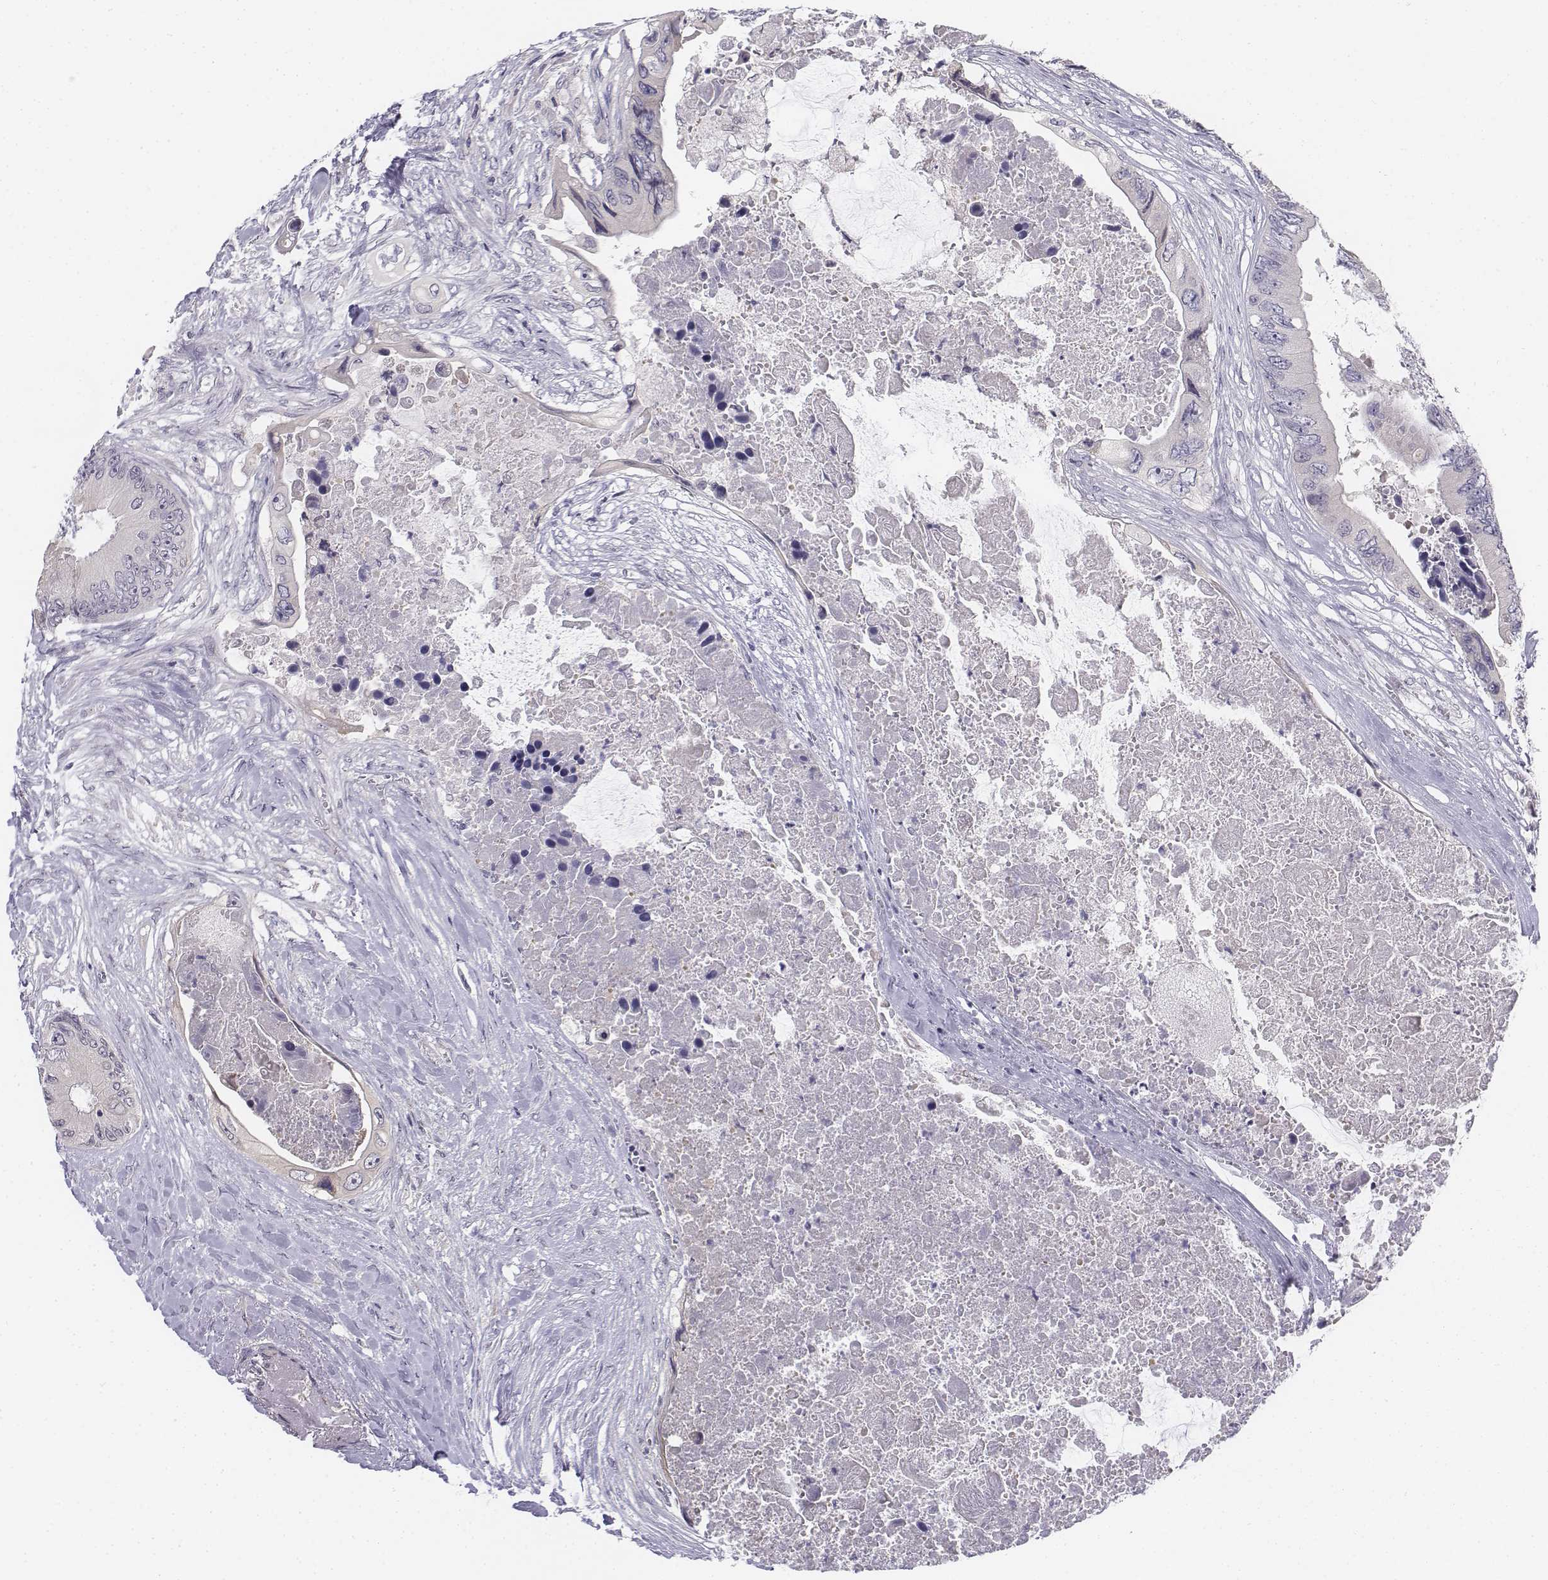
{"staining": {"intensity": "negative", "quantity": "none", "location": "none"}, "tissue": "colorectal cancer", "cell_type": "Tumor cells", "image_type": "cancer", "snomed": [{"axis": "morphology", "description": "Adenocarcinoma, NOS"}, {"axis": "topography", "description": "Rectum"}], "caption": "A histopathology image of human colorectal adenocarcinoma is negative for staining in tumor cells. The staining was performed using DAB (3,3'-diaminobenzidine) to visualize the protein expression in brown, while the nuclei were stained in blue with hematoxylin (Magnification: 20x).", "gene": "PENK", "patient": {"sex": "male", "age": 63}}